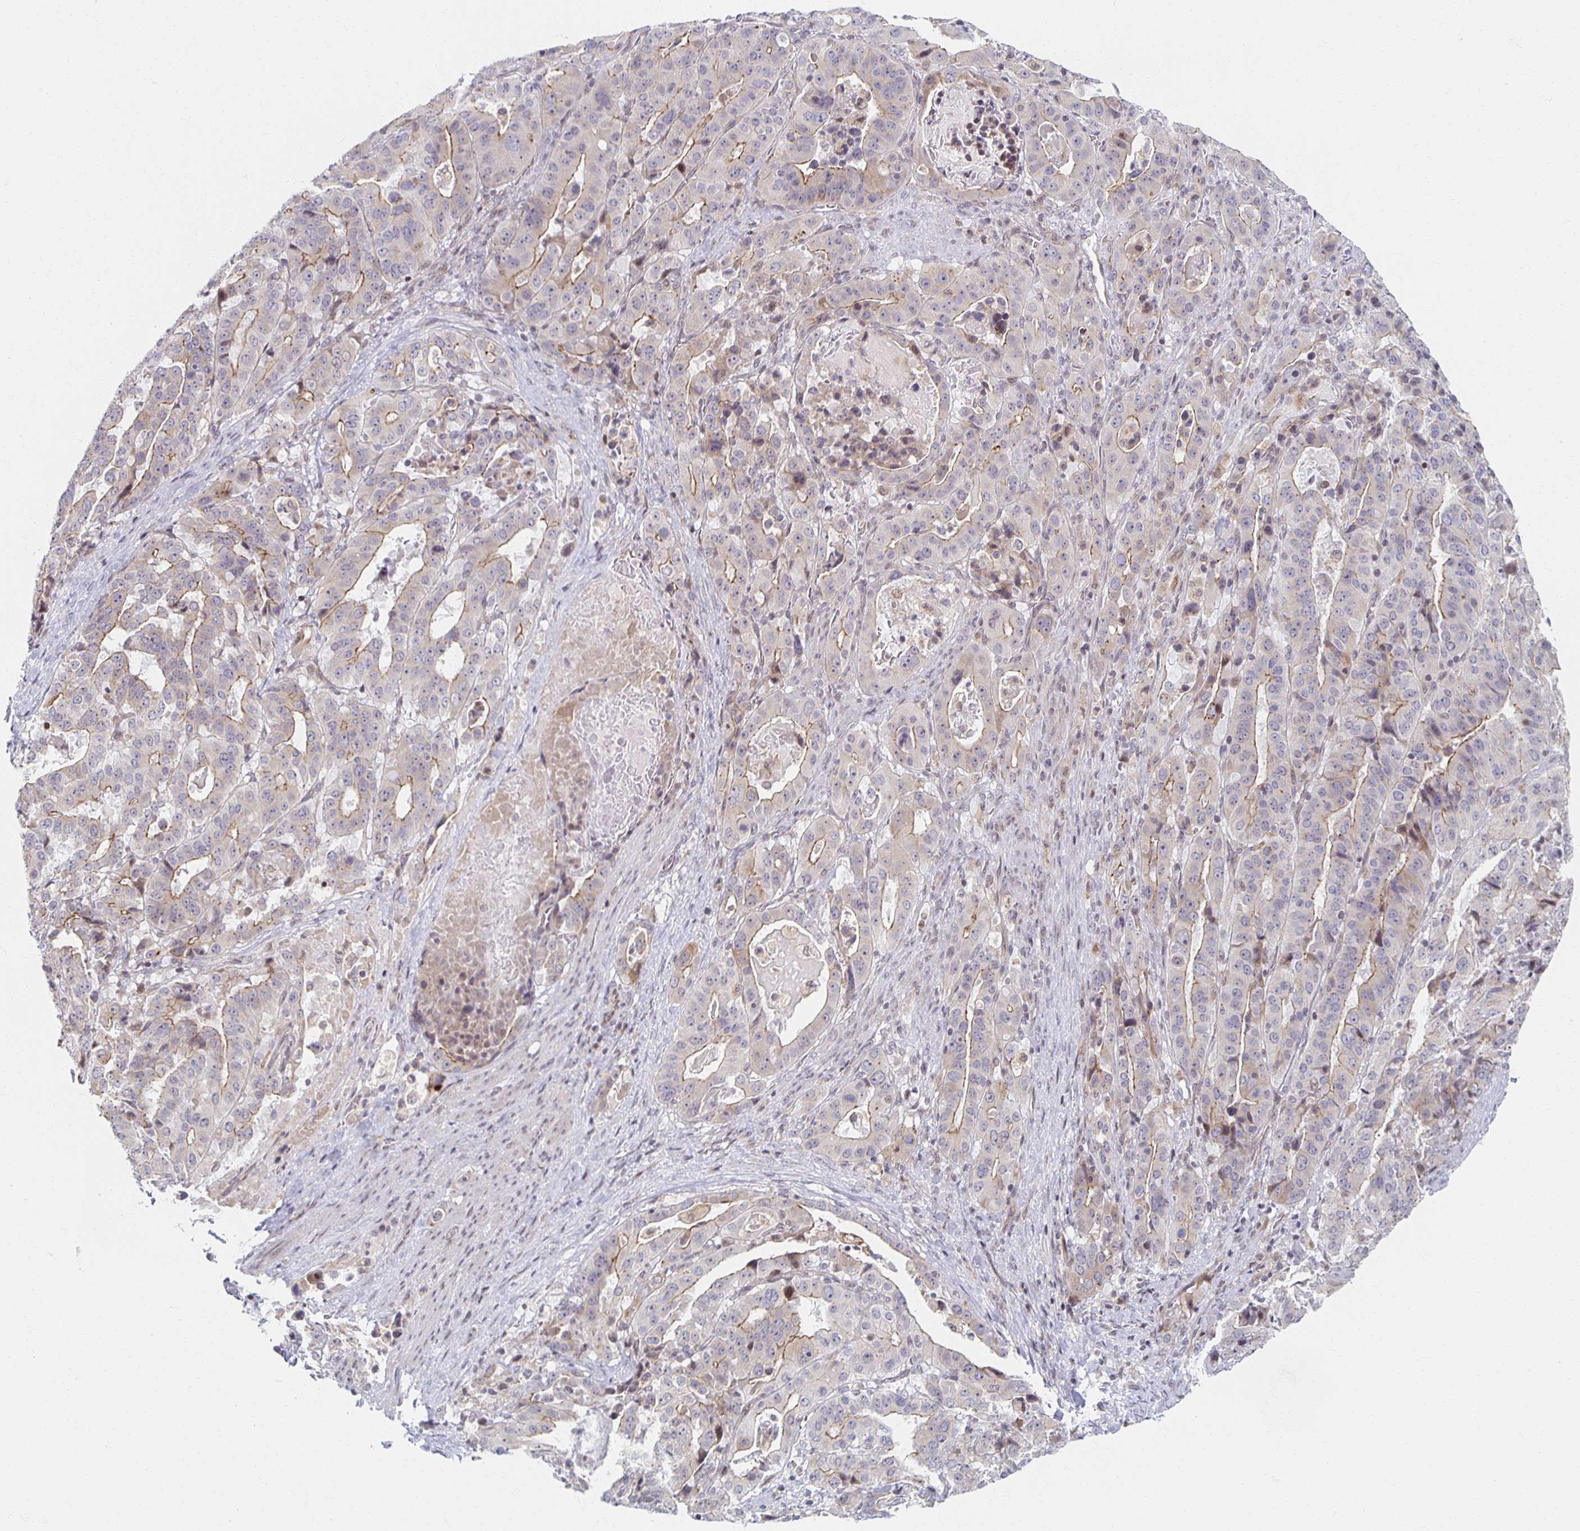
{"staining": {"intensity": "moderate", "quantity": "25%-75%", "location": "cytoplasmic/membranous"}, "tissue": "stomach cancer", "cell_type": "Tumor cells", "image_type": "cancer", "snomed": [{"axis": "morphology", "description": "Adenocarcinoma, NOS"}, {"axis": "topography", "description": "Stomach"}], "caption": "Tumor cells reveal medium levels of moderate cytoplasmic/membranous positivity in about 25%-75% of cells in adenocarcinoma (stomach).", "gene": "HCFC1R1", "patient": {"sex": "male", "age": 48}}